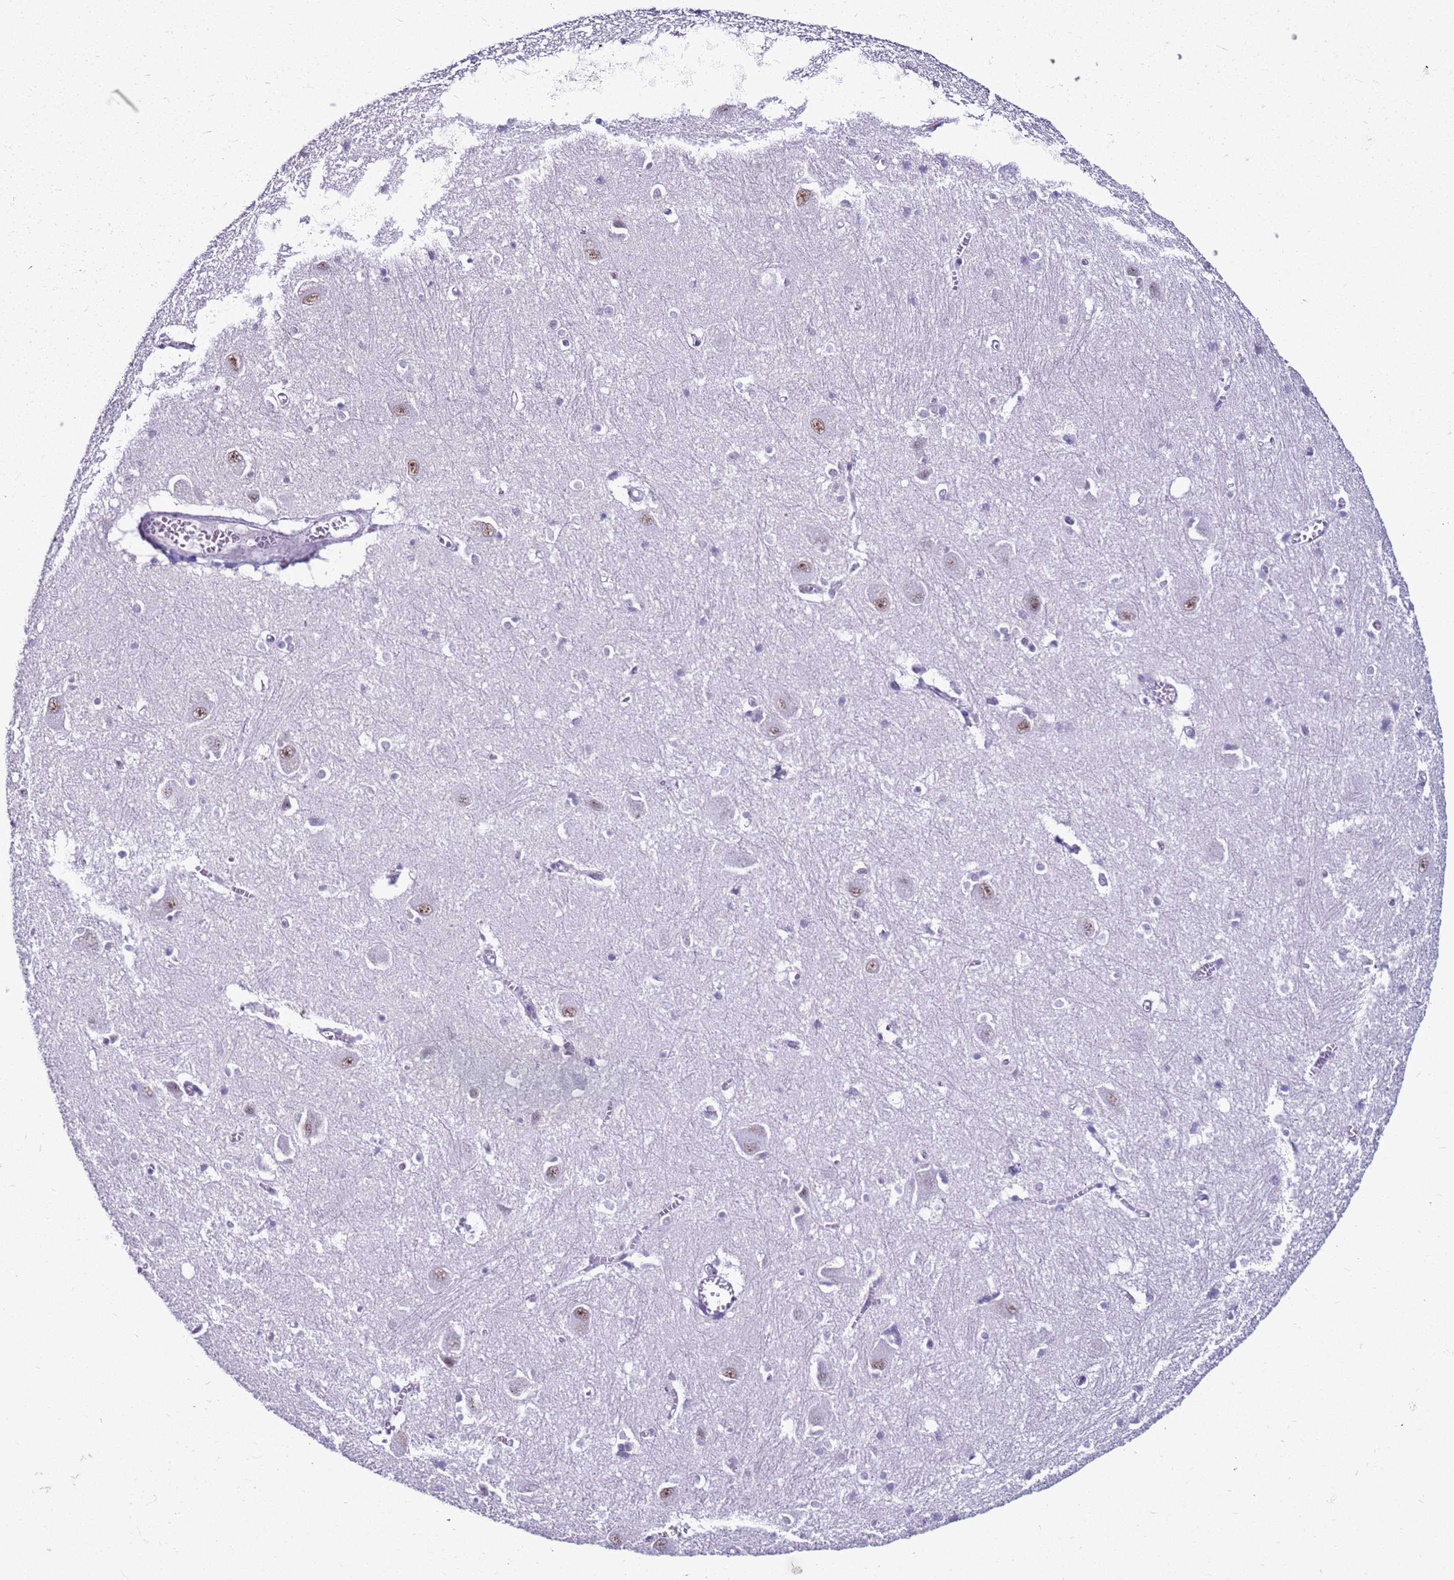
{"staining": {"intensity": "negative", "quantity": "none", "location": "none"}, "tissue": "caudate", "cell_type": "Glial cells", "image_type": "normal", "snomed": [{"axis": "morphology", "description": "Normal tissue, NOS"}, {"axis": "topography", "description": "Lateral ventricle wall"}], "caption": "This is an immunohistochemistry (IHC) photomicrograph of benign caudate. There is no expression in glial cells.", "gene": "DHX15", "patient": {"sex": "male", "age": 37}}